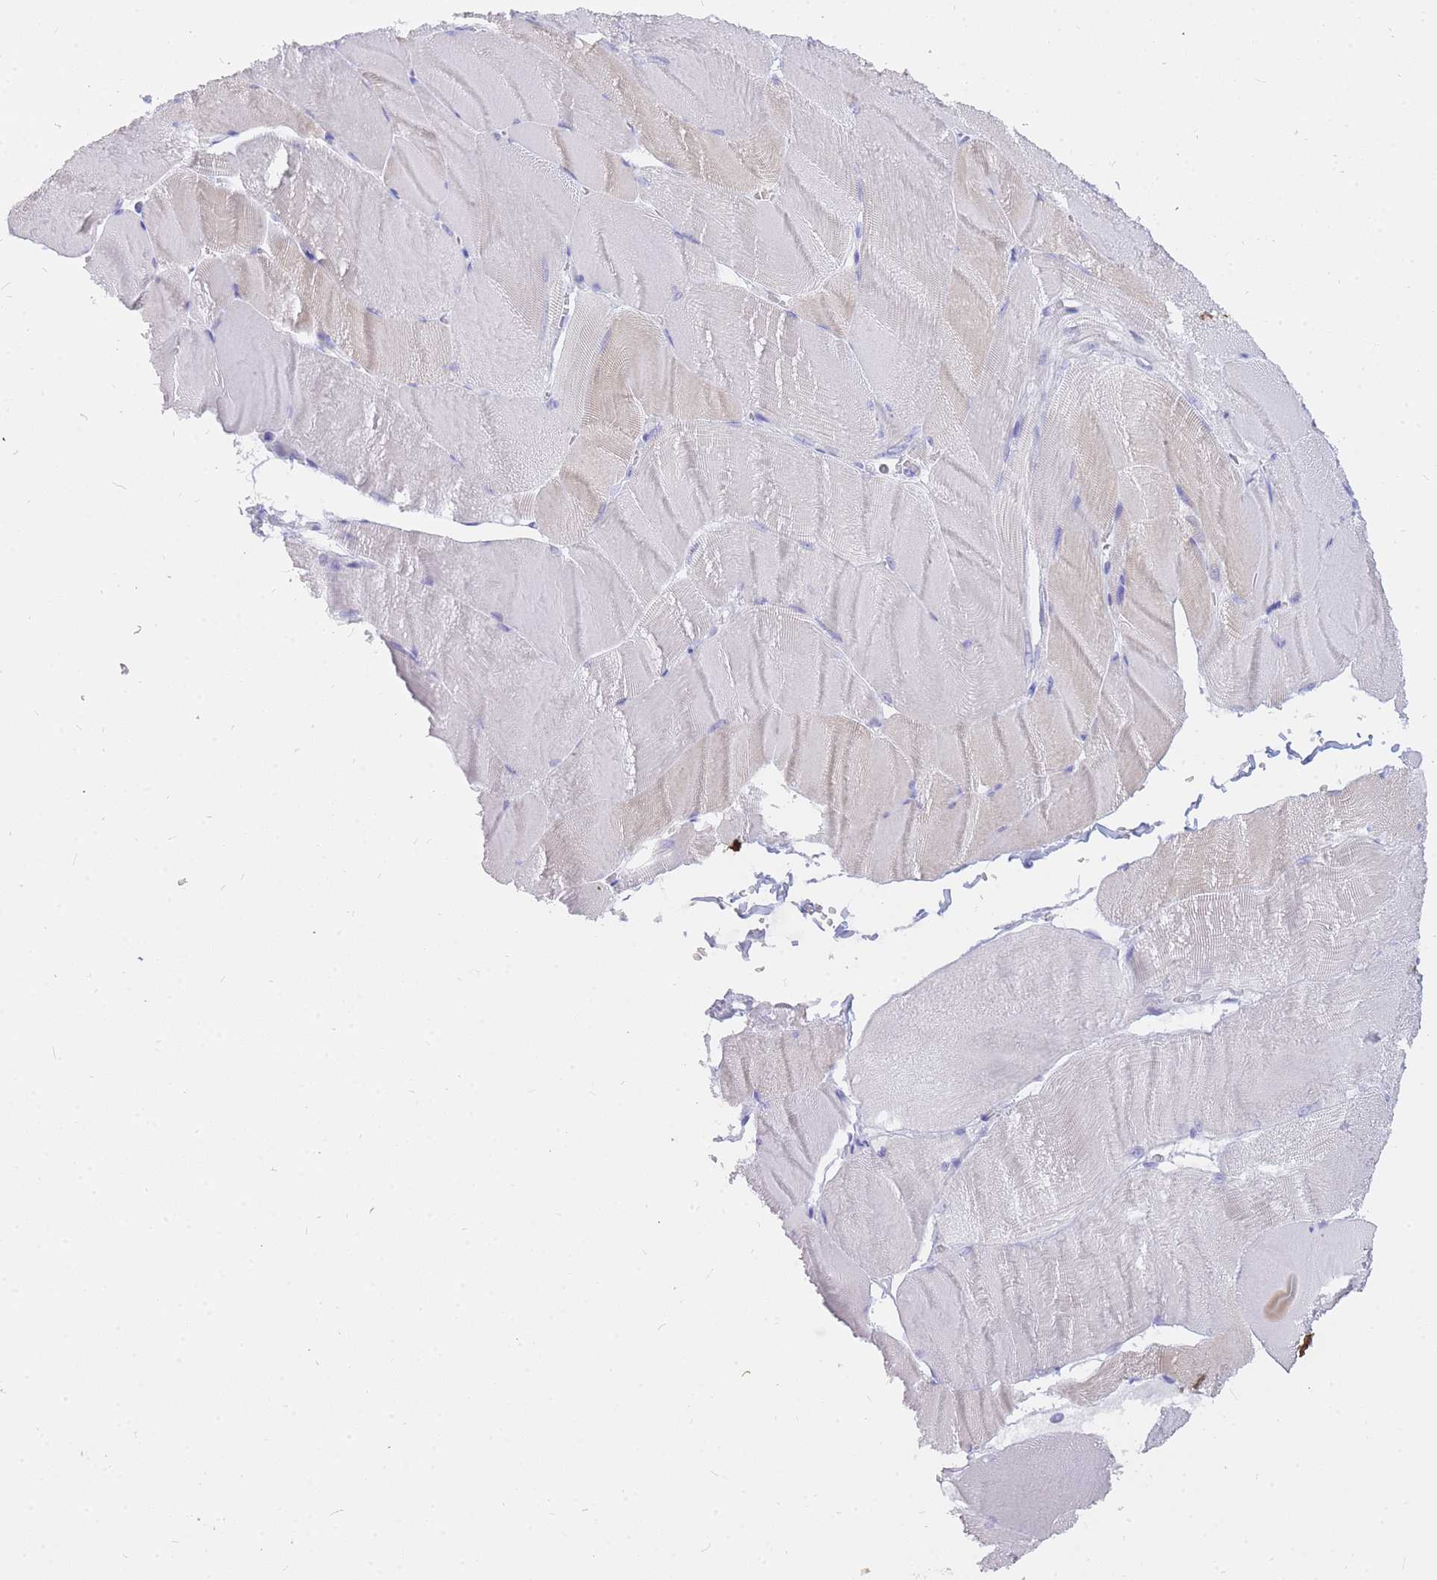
{"staining": {"intensity": "weak", "quantity": "<25%", "location": "cytoplasmic/membranous"}, "tissue": "skeletal muscle", "cell_type": "Myocytes", "image_type": "normal", "snomed": [{"axis": "morphology", "description": "Normal tissue, NOS"}, {"axis": "morphology", "description": "Basal cell carcinoma"}, {"axis": "topography", "description": "Skeletal muscle"}], "caption": "Myocytes show no significant expression in unremarkable skeletal muscle. (DAB (3,3'-diaminobenzidine) IHC with hematoxylin counter stain).", "gene": "HERC1", "patient": {"sex": "female", "age": 64}}